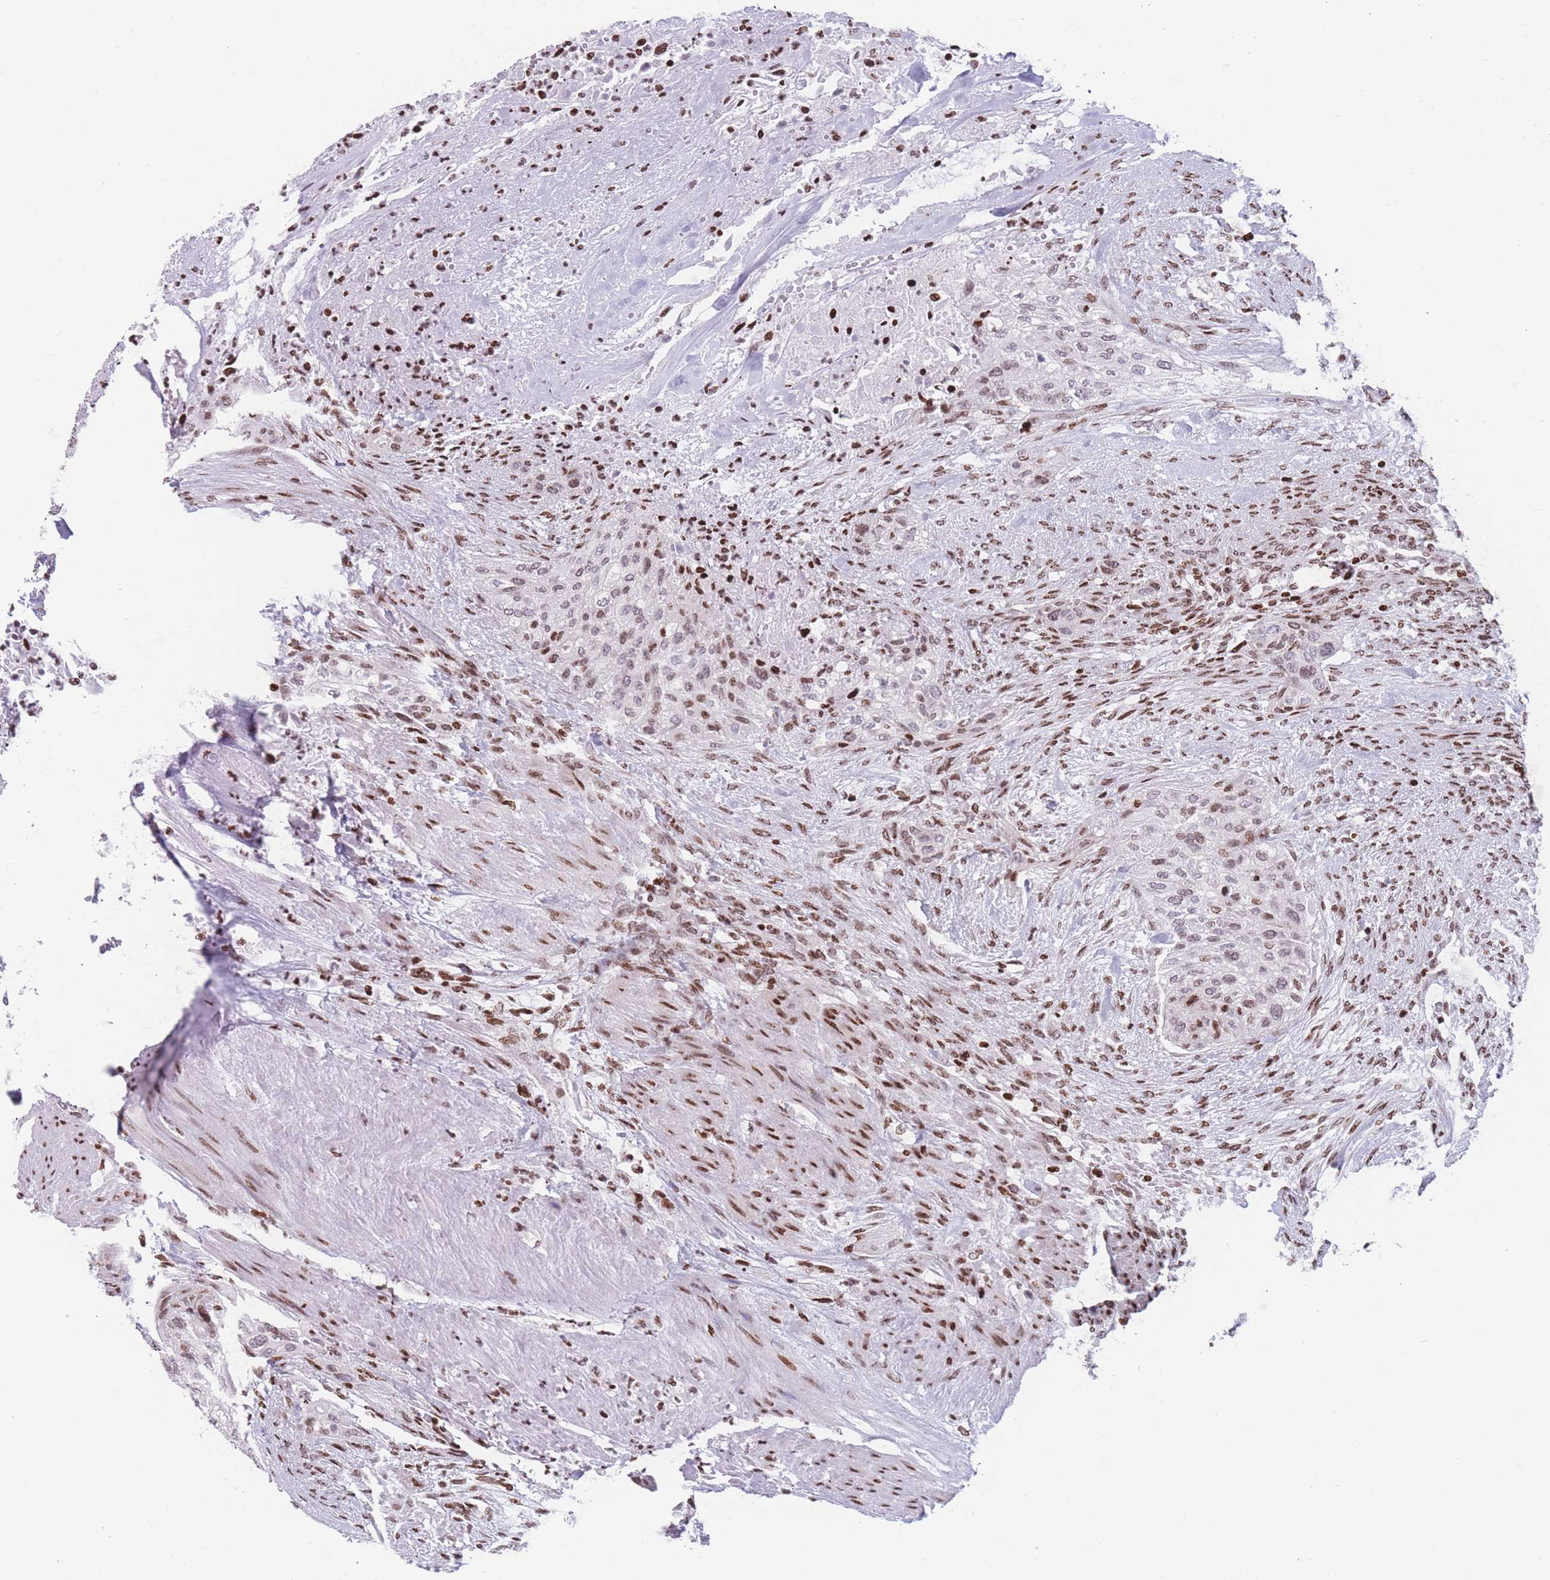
{"staining": {"intensity": "moderate", "quantity": "25%-75%", "location": "nuclear"}, "tissue": "urothelial cancer", "cell_type": "Tumor cells", "image_type": "cancer", "snomed": [{"axis": "morphology", "description": "Urothelial carcinoma, High grade"}, {"axis": "topography", "description": "Urinary bladder"}], "caption": "Urothelial cancer stained with a protein marker shows moderate staining in tumor cells.", "gene": "AK9", "patient": {"sex": "male", "age": 35}}